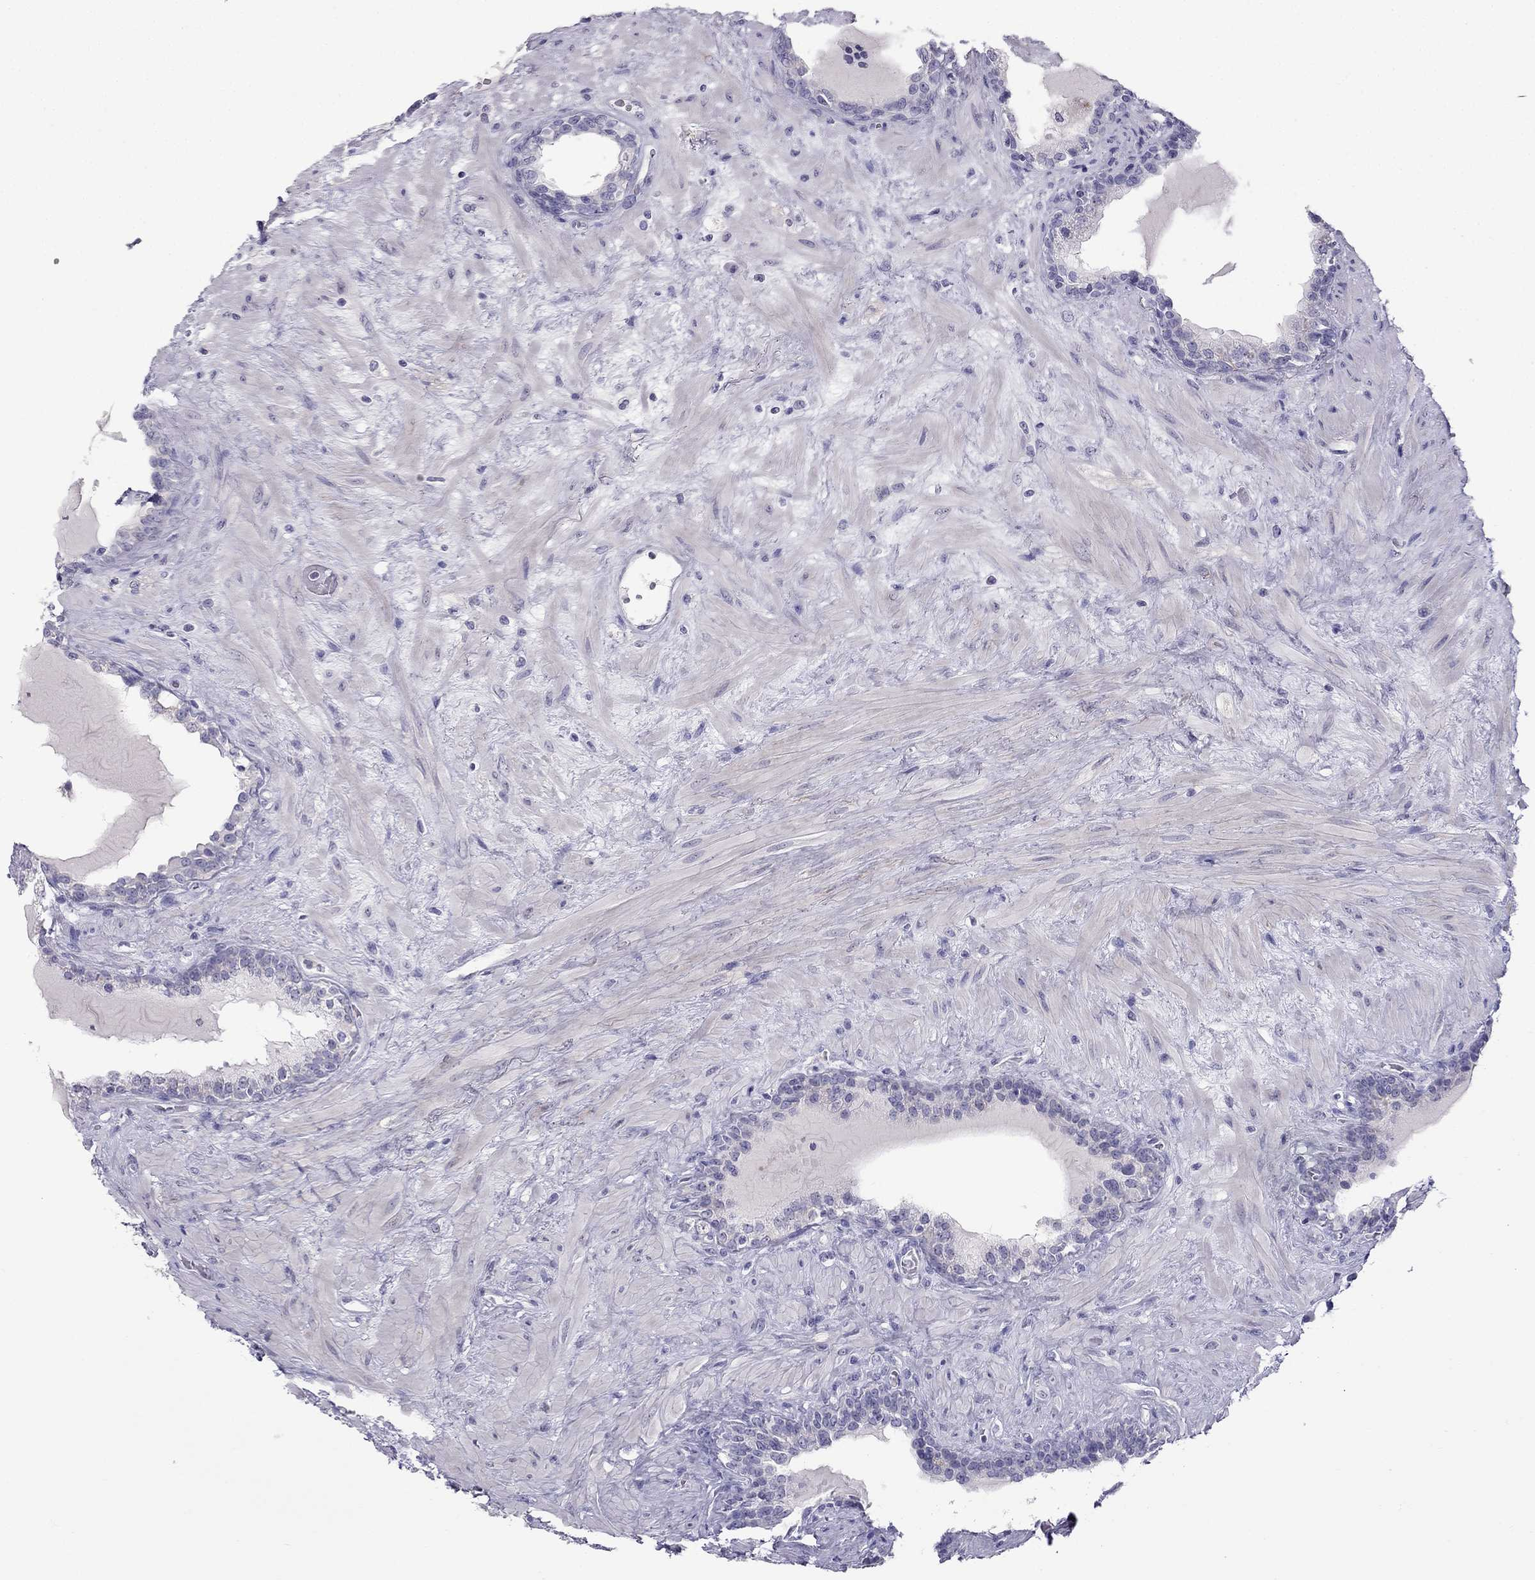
{"staining": {"intensity": "negative", "quantity": "none", "location": "none"}, "tissue": "prostate", "cell_type": "Glandular cells", "image_type": "normal", "snomed": [{"axis": "morphology", "description": "Normal tissue, NOS"}, {"axis": "topography", "description": "Prostate"}], "caption": "IHC histopathology image of benign human prostate stained for a protein (brown), which displays no positivity in glandular cells. (Brightfield microscopy of DAB (3,3'-diaminobenzidine) immunohistochemistry at high magnification).", "gene": "ERC2", "patient": {"sex": "male", "age": 63}}